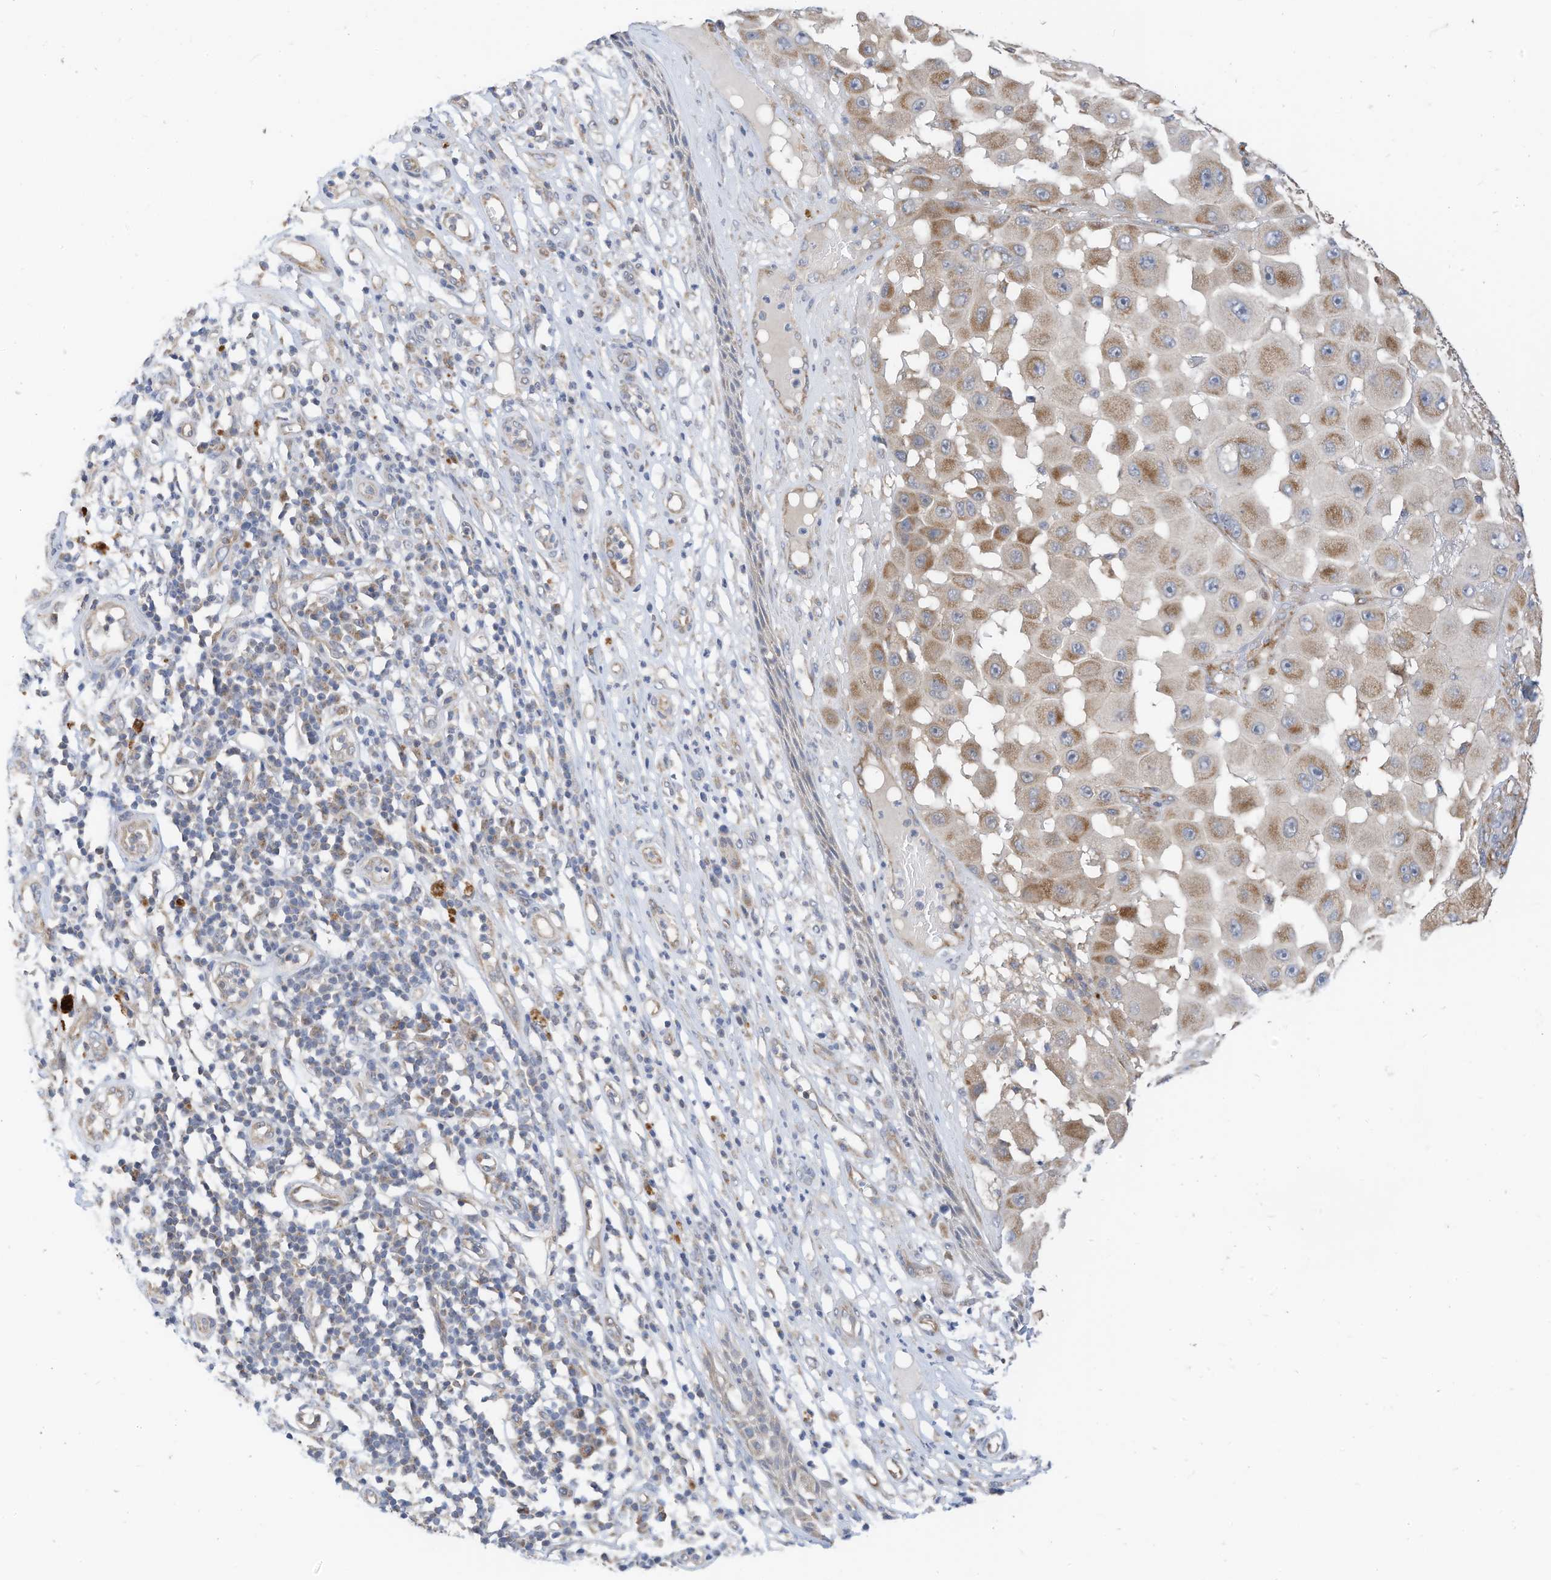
{"staining": {"intensity": "moderate", "quantity": "25%-75%", "location": "cytoplasmic/membranous"}, "tissue": "melanoma", "cell_type": "Tumor cells", "image_type": "cancer", "snomed": [{"axis": "morphology", "description": "Malignant melanoma, NOS"}, {"axis": "topography", "description": "Skin"}], "caption": "Immunohistochemistry (IHC) image of neoplastic tissue: human malignant melanoma stained using IHC displays medium levels of moderate protein expression localized specifically in the cytoplasmic/membranous of tumor cells, appearing as a cytoplasmic/membranous brown color.", "gene": "METTL6", "patient": {"sex": "female", "age": 81}}